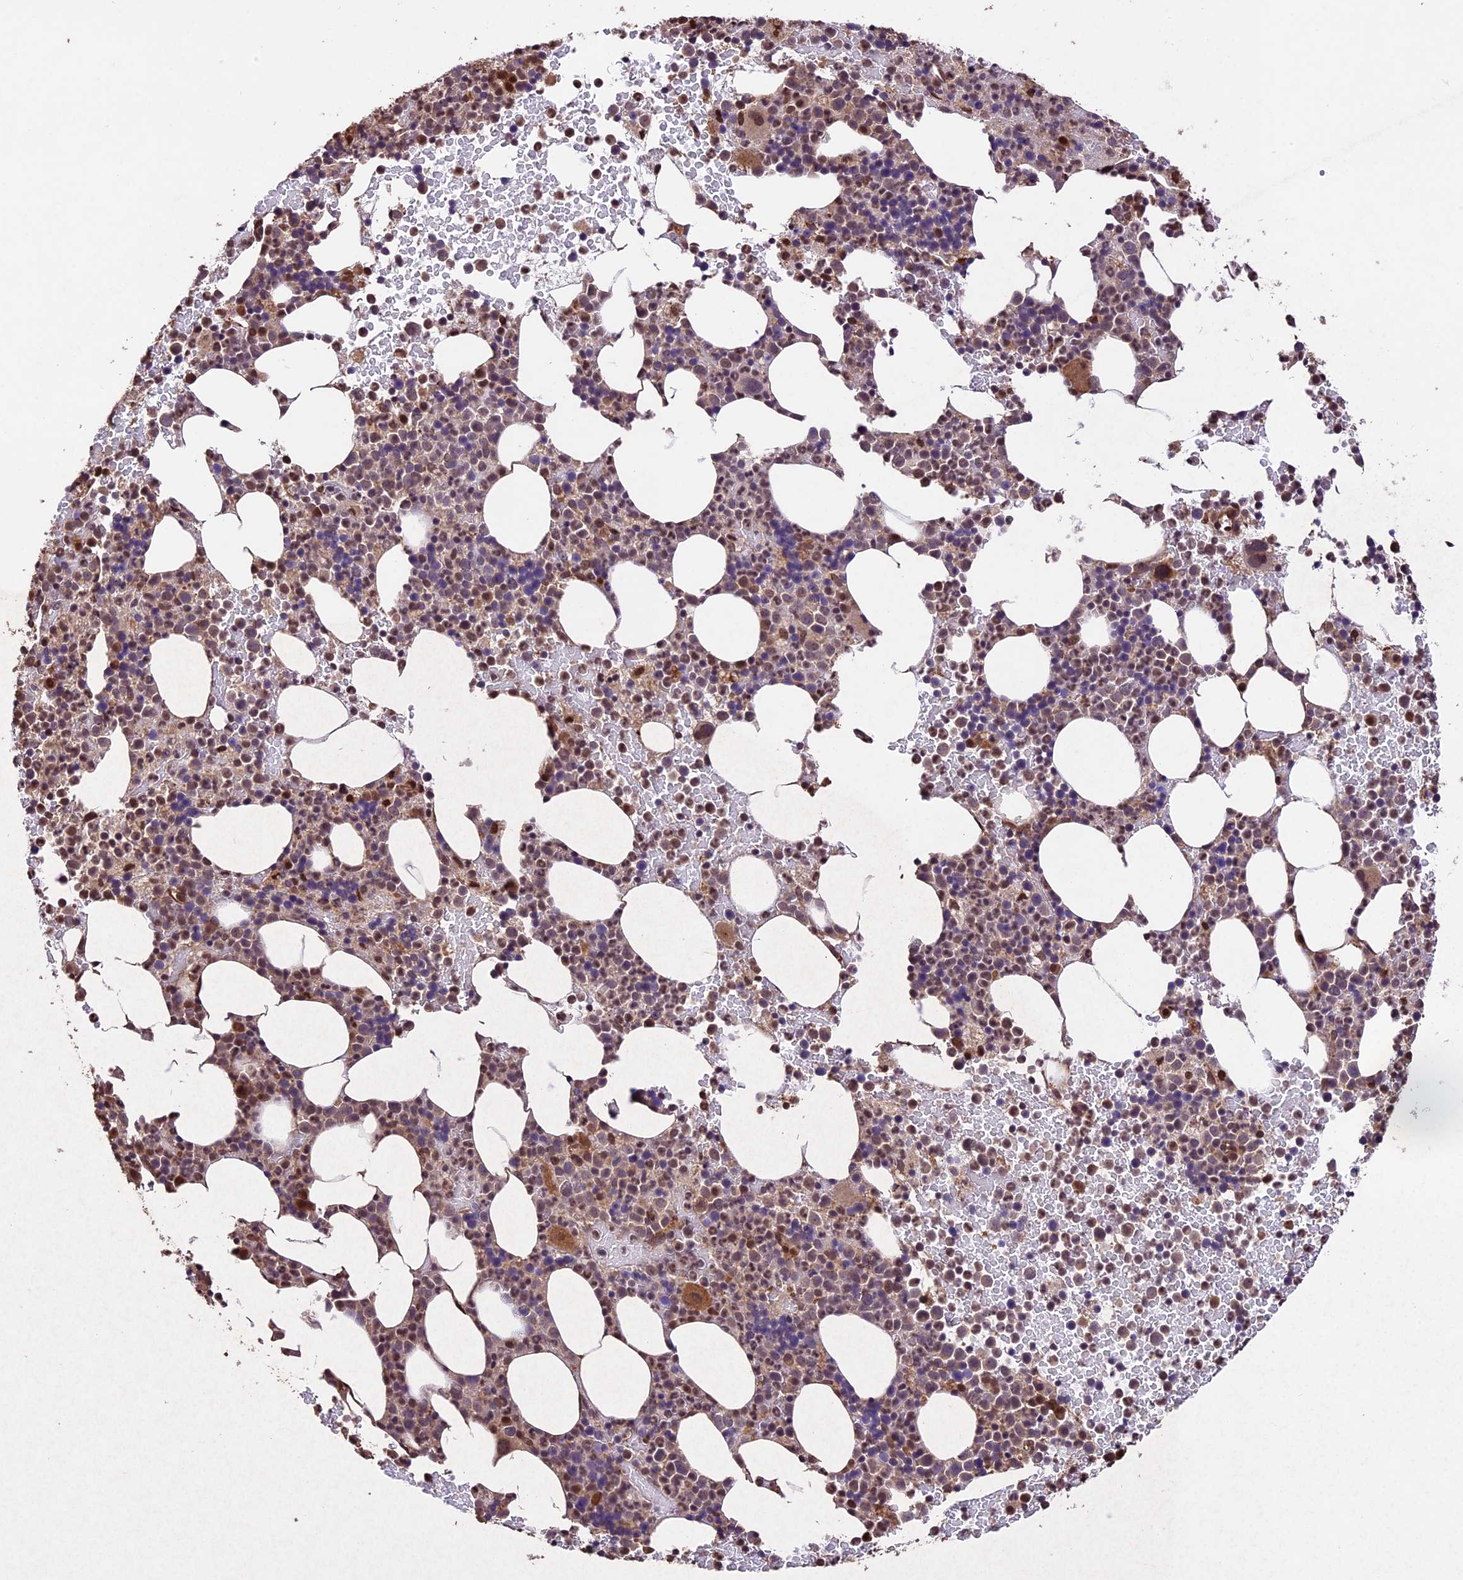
{"staining": {"intensity": "strong", "quantity": "<25%", "location": "cytoplasmic/membranous,nuclear"}, "tissue": "bone marrow", "cell_type": "Hematopoietic cells", "image_type": "normal", "snomed": [{"axis": "morphology", "description": "Normal tissue, NOS"}, {"axis": "topography", "description": "Bone marrow"}], "caption": "Strong cytoplasmic/membranous,nuclear positivity is identified in approximately <25% of hematopoietic cells in unremarkable bone marrow. (Stains: DAB (3,3'-diaminobenzidine) in brown, nuclei in blue, Microscopy: brightfield microscopy at high magnification).", "gene": "CDKN2AIP", "patient": {"sex": "female", "age": 82}}